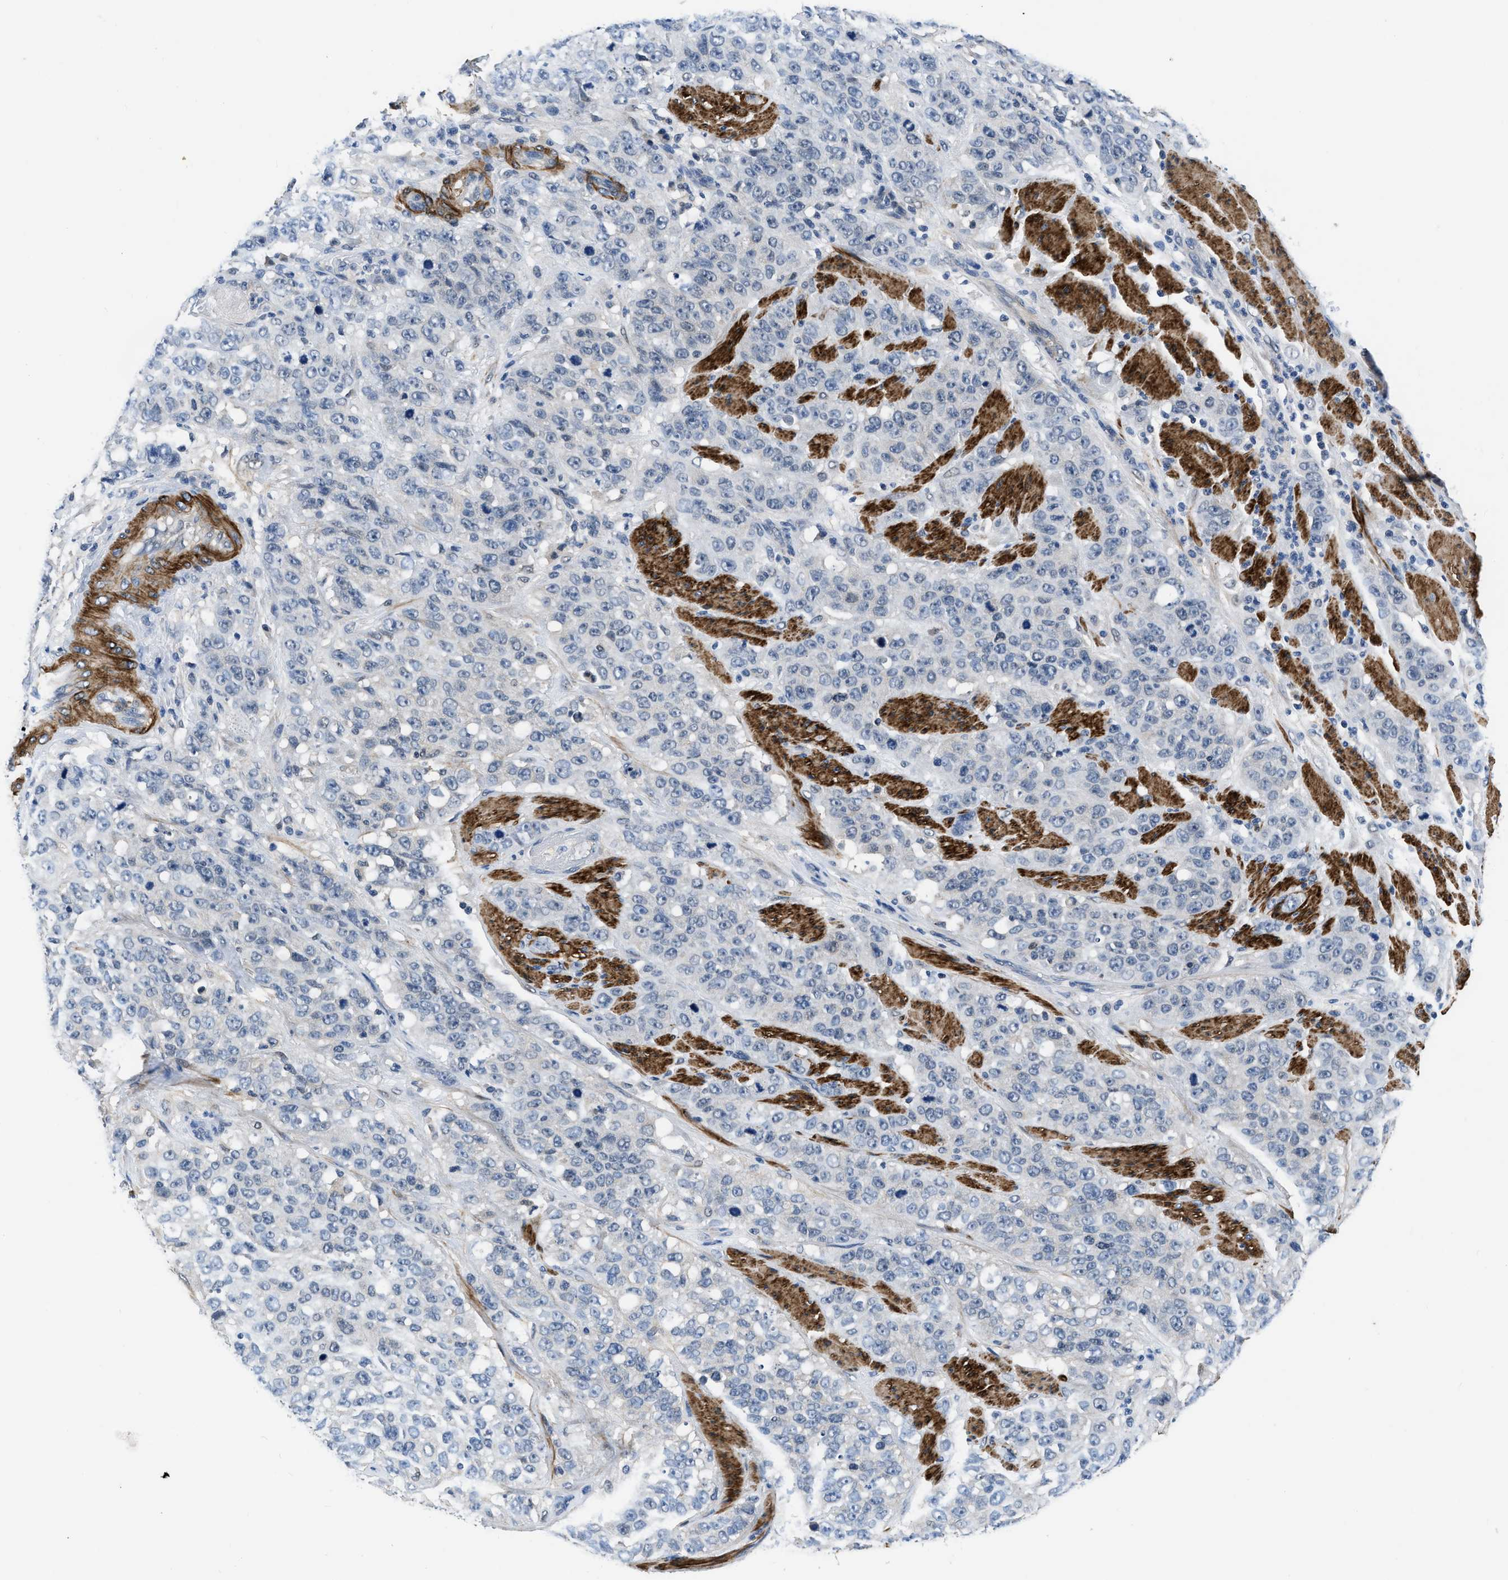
{"staining": {"intensity": "negative", "quantity": "none", "location": "none"}, "tissue": "stomach cancer", "cell_type": "Tumor cells", "image_type": "cancer", "snomed": [{"axis": "morphology", "description": "Adenocarcinoma, NOS"}, {"axis": "topography", "description": "Stomach"}], "caption": "A high-resolution micrograph shows IHC staining of stomach cancer (adenocarcinoma), which displays no significant staining in tumor cells. (DAB (3,3'-diaminobenzidine) immunohistochemistry (IHC) visualized using brightfield microscopy, high magnification).", "gene": "LANCL2", "patient": {"sex": "male", "age": 48}}